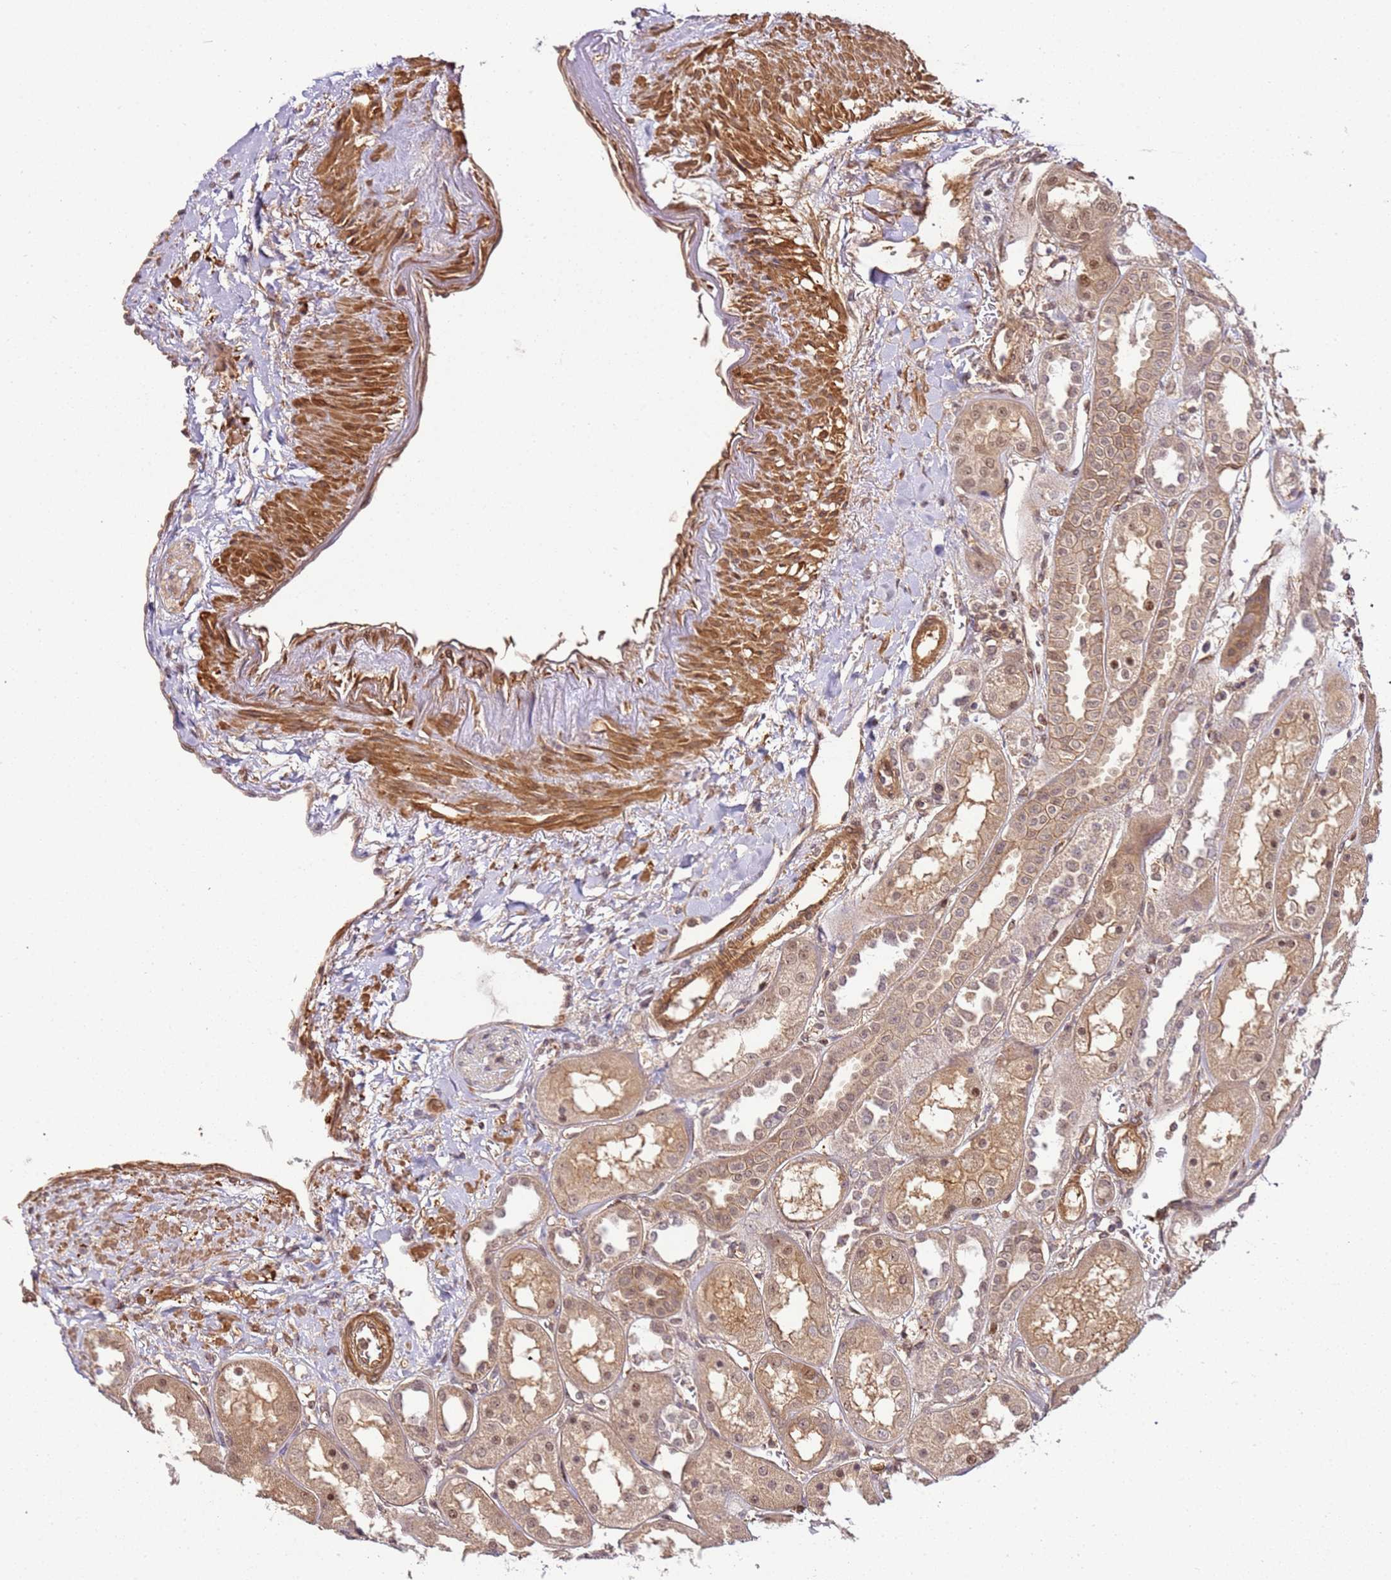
{"staining": {"intensity": "moderate", "quantity": "25%-75%", "location": "cytoplasmic/membranous"}, "tissue": "kidney", "cell_type": "Cells in glomeruli", "image_type": "normal", "snomed": [{"axis": "morphology", "description": "Normal tissue, NOS"}, {"axis": "topography", "description": "Kidney"}], "caption": "An image showing moderate cytoplasmic/membranous staining in about 25%-75% of cells in glomeruli in unremarkable kidney, as visualized by brown immunohistochemical staining.", "gene": "CCNYL1", "patient": {"sex": "male", "age": 70}}